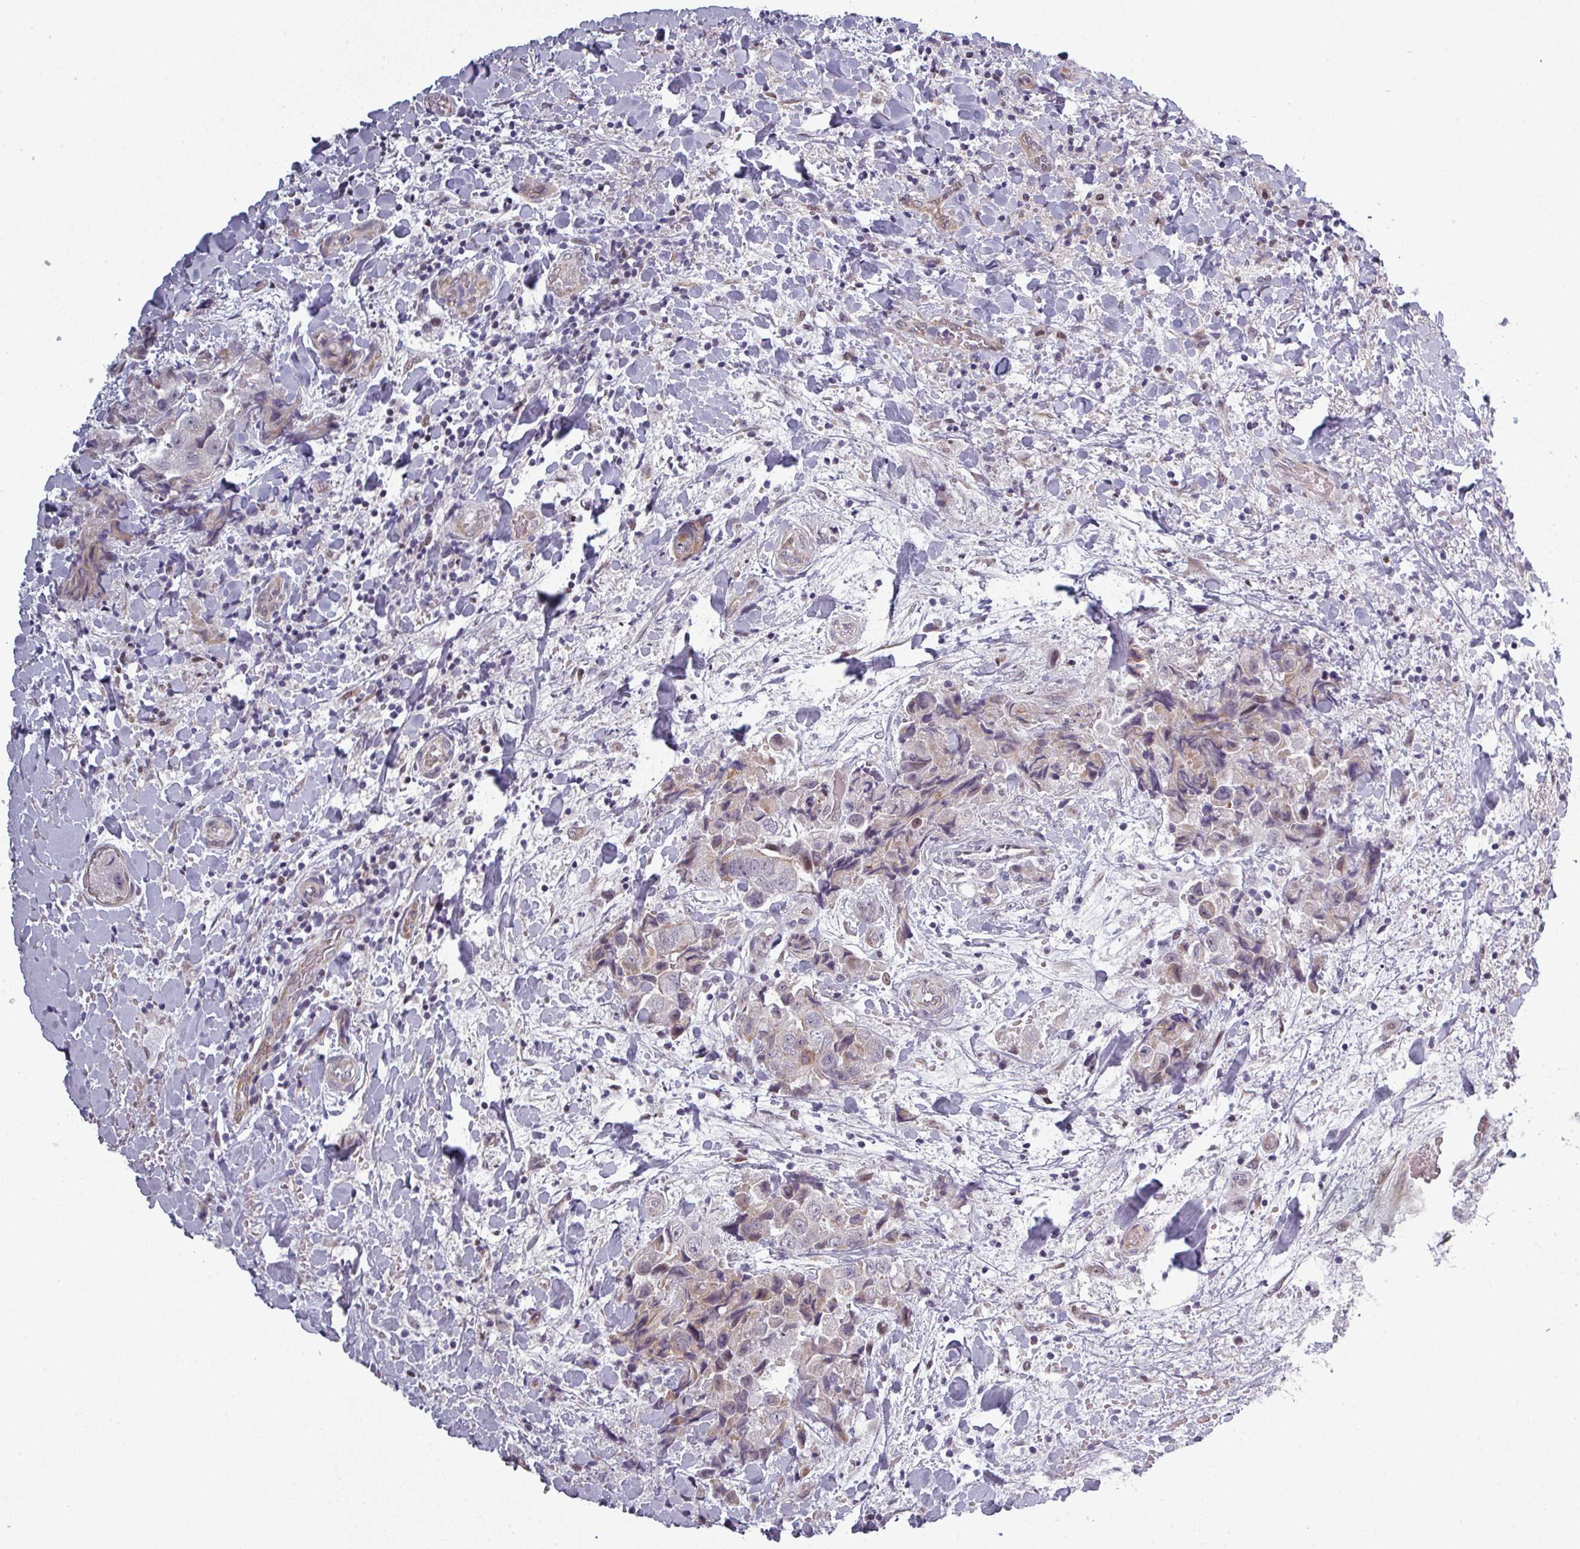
{"staining": {"intensity": "moderate", "quantity": "<25%", "location": "cytoplasmic/membranous,nuclear"}, "tissue": "breast cancer", "cell_type": "Tumor cells", "image_type": "cancer", "snomed": [{"axis": "morphology", "description": "Normal tissue, NOS"}, {"axis": "morphology", "description": "Duct carcinoma"}, {"axis": "topography", "description": "Breast"}], "caption": "IHC photomicrograph of neoplastic tissue: human breast infiltrating ductal carcinoma stained using IHC demonstrates low levels of moderate protein expression localized specifically in the cytoplasmic/membranous and nuclear of tumor cells, appearing as a cytoplasmic/membranous and nuclear brown color.", "gene": "PRAMEF12", "patient": {"sex": "female", "age": 62}}